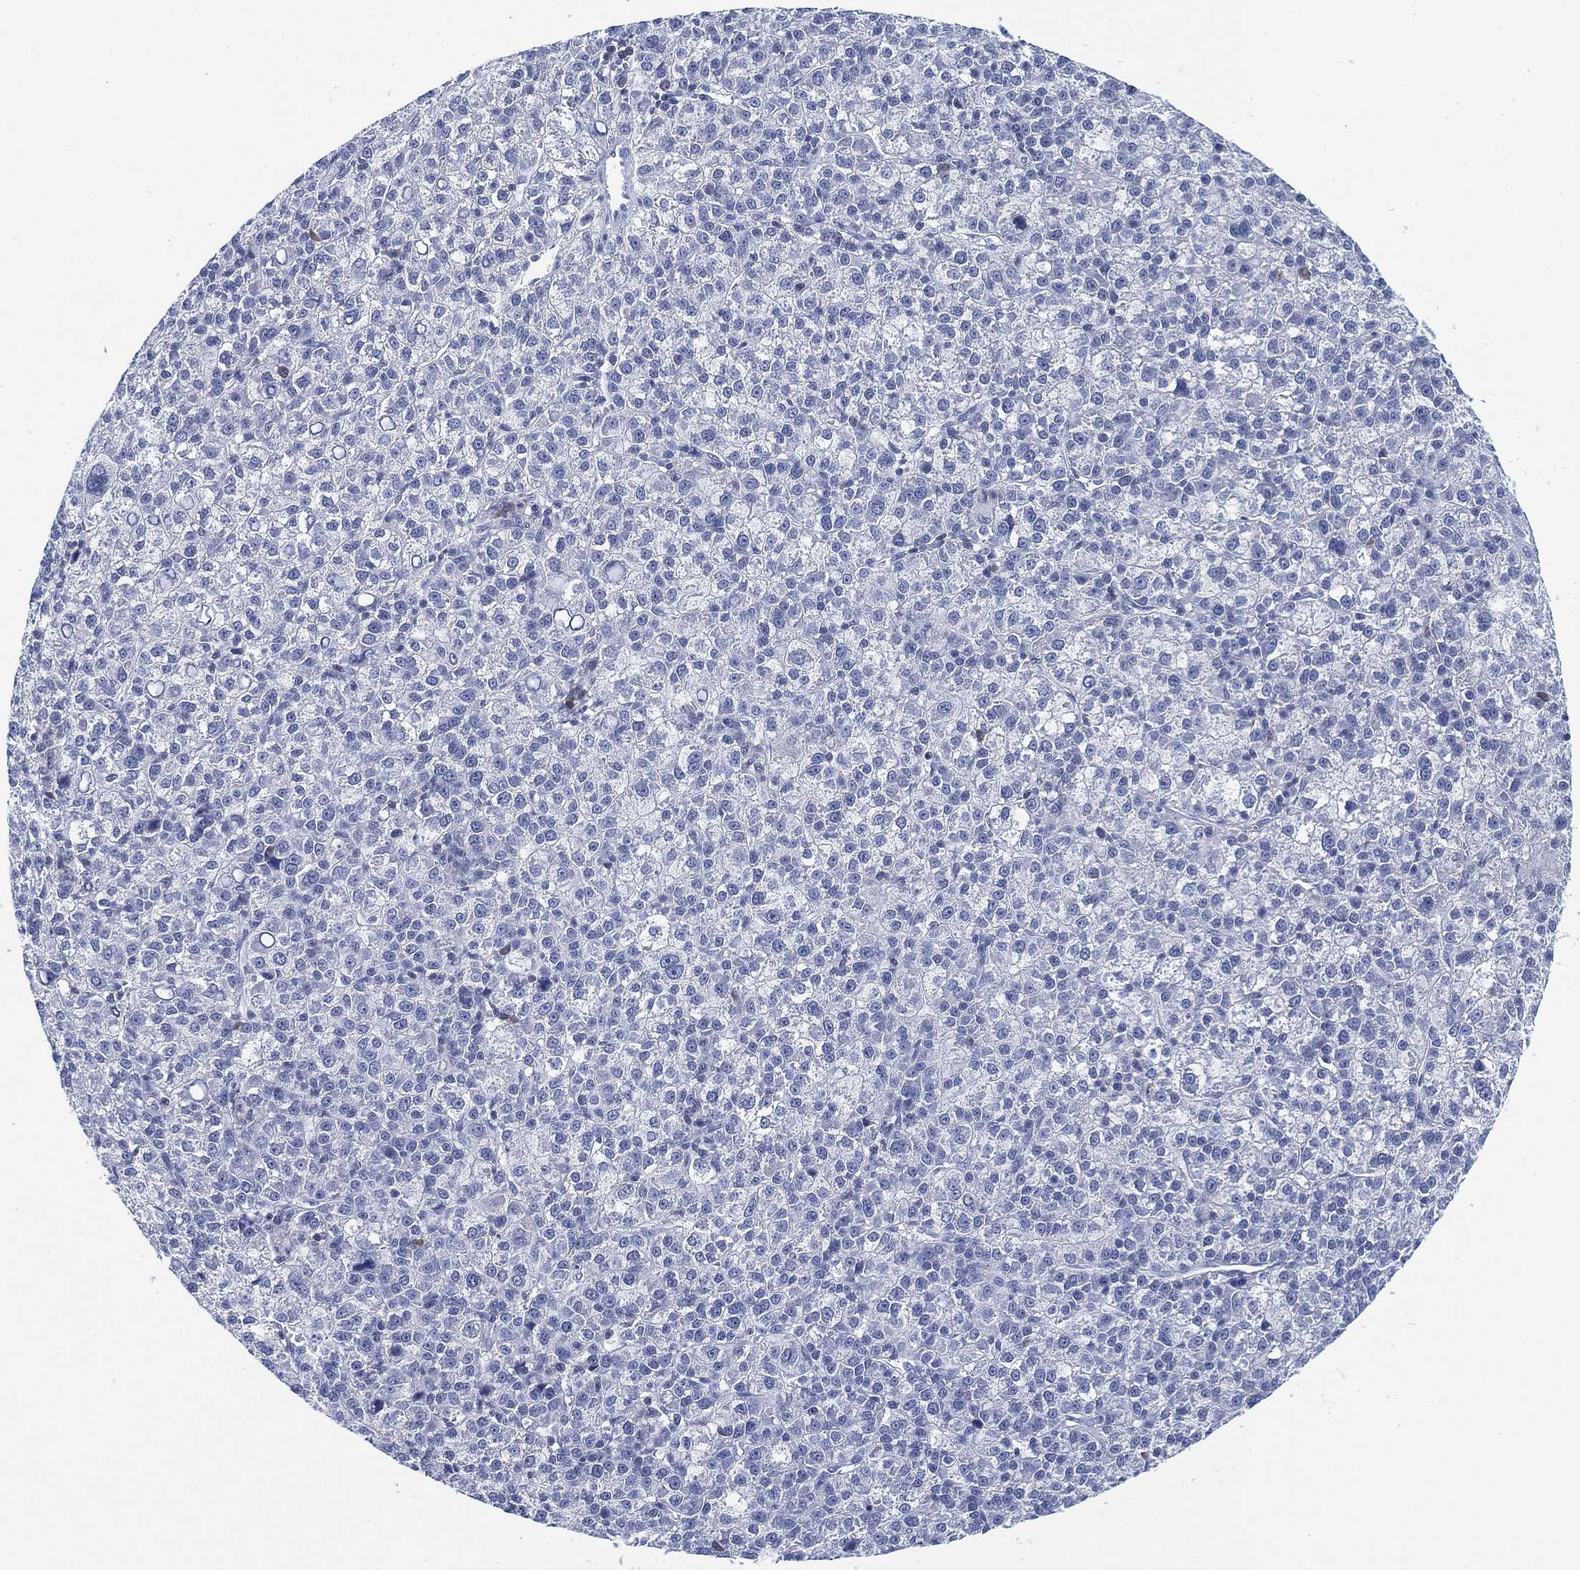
{"staining": {"intensity": "negative", "quantity": "none", "location": "none"}, "tissue": "liver cancer", "cell_type": "Tumor cells", "image_type": "cancer", "snomed": [{"axis": "morphology", "description": "Carcinoma, Hepatocellular, NOS"}, {"axis": "topography", "description": "Liver"}], "caption": "Immunohistochemistry image of human liver hepatocellular carcinoma stained for a protein (brown), which shows no positivity in tumor cells.", "gene": "FYB1", "patient": {"sex": "female", "age": 60}}